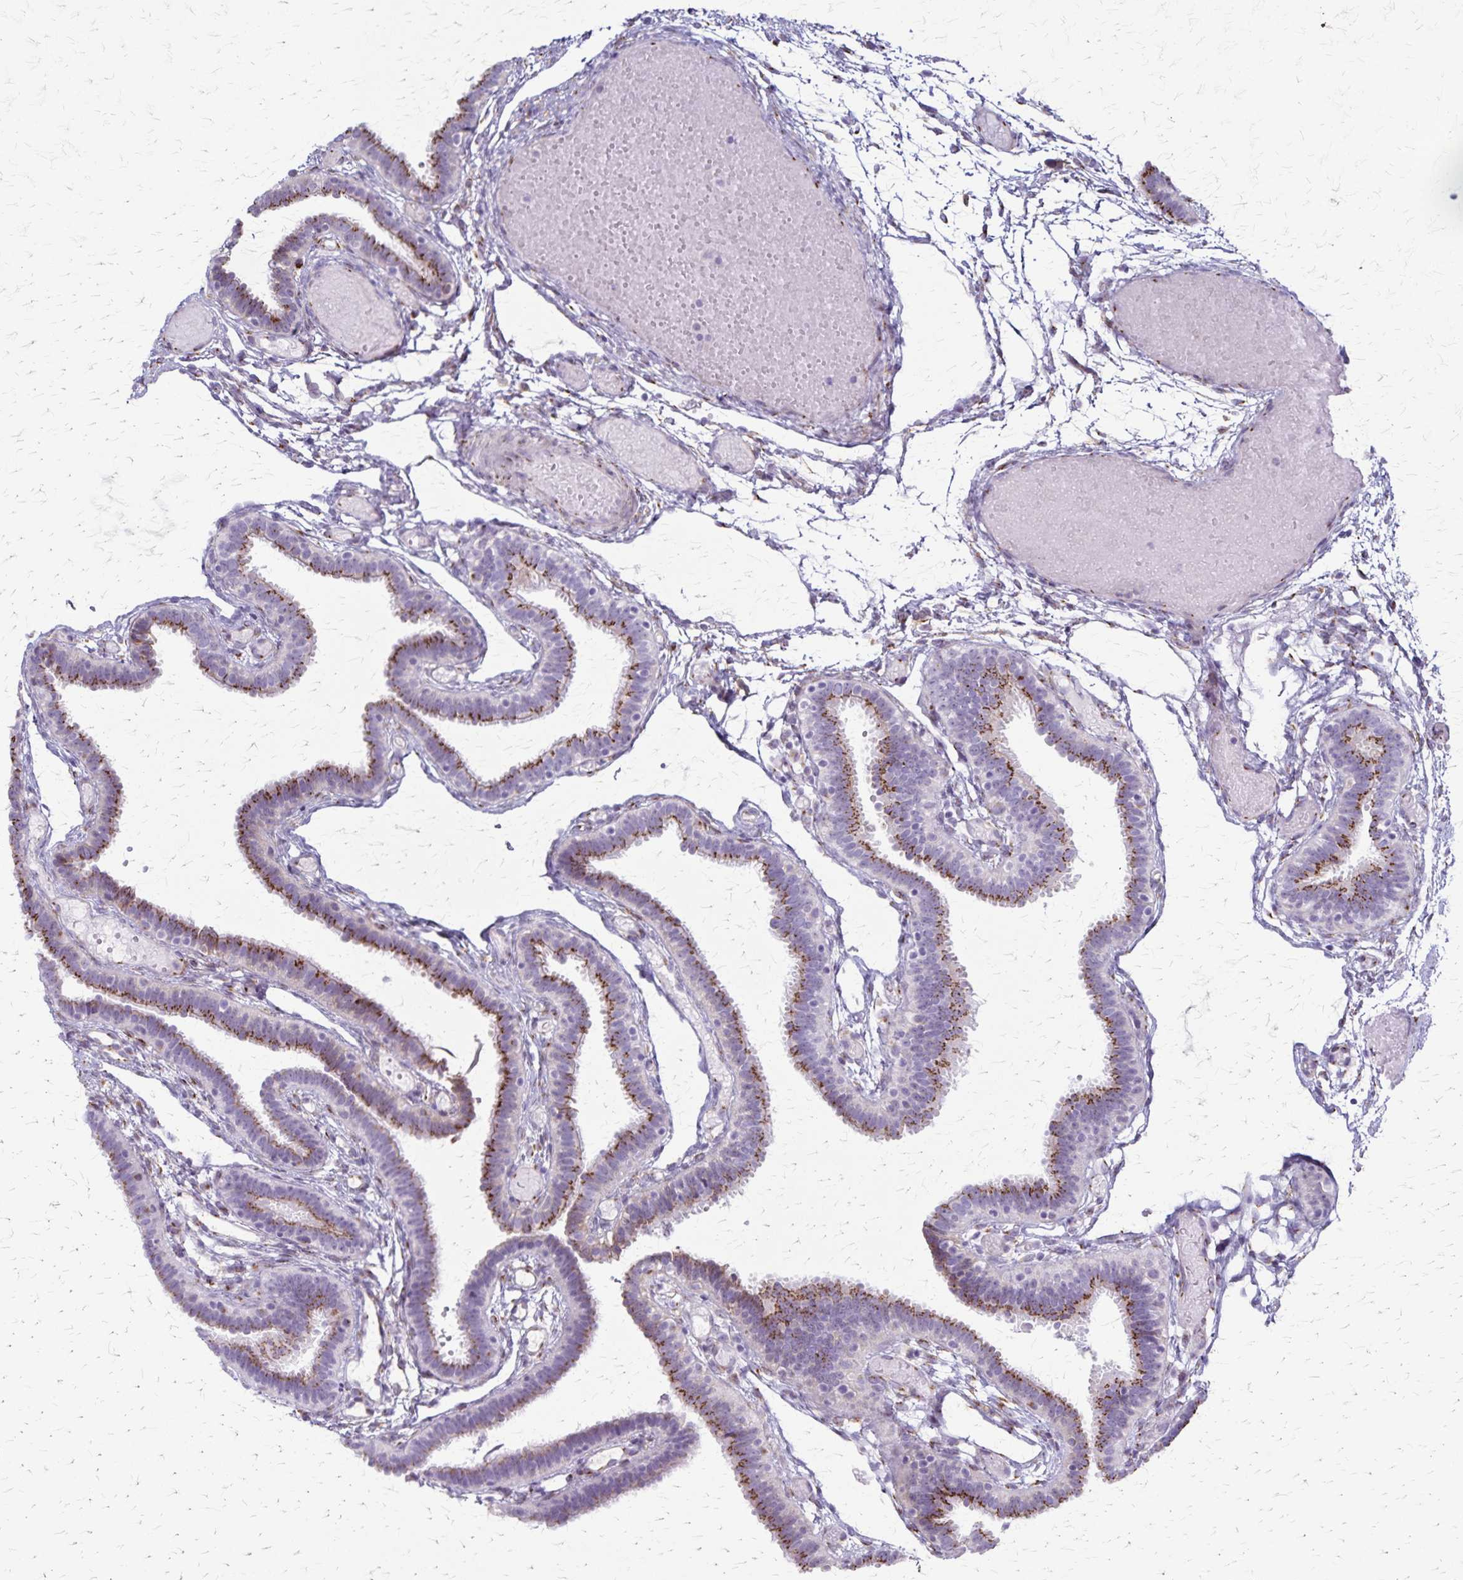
{"staining": {"intensity": "strong", "quantity": "25%-75%", "location": "cytoplasmic/membranous"}, "tissue": "fallopian tube", "cell_type": "Glandular cells", "image_type": "normal", "snomed": [{"axis": "morphology", "description": "Normal tissue, NOS"}, {"axis": "topography", "description": "Fallopian tube"}], "caption": "An image showing strong cytoplasmic/membranous staining in approximately 25%-75% of glandular cells in unremarkable fallopian tube, as visualized by brown immunohistochemical staining.", "gene": "MCFD2", "patient": {"sex": "female", "age": 37}}